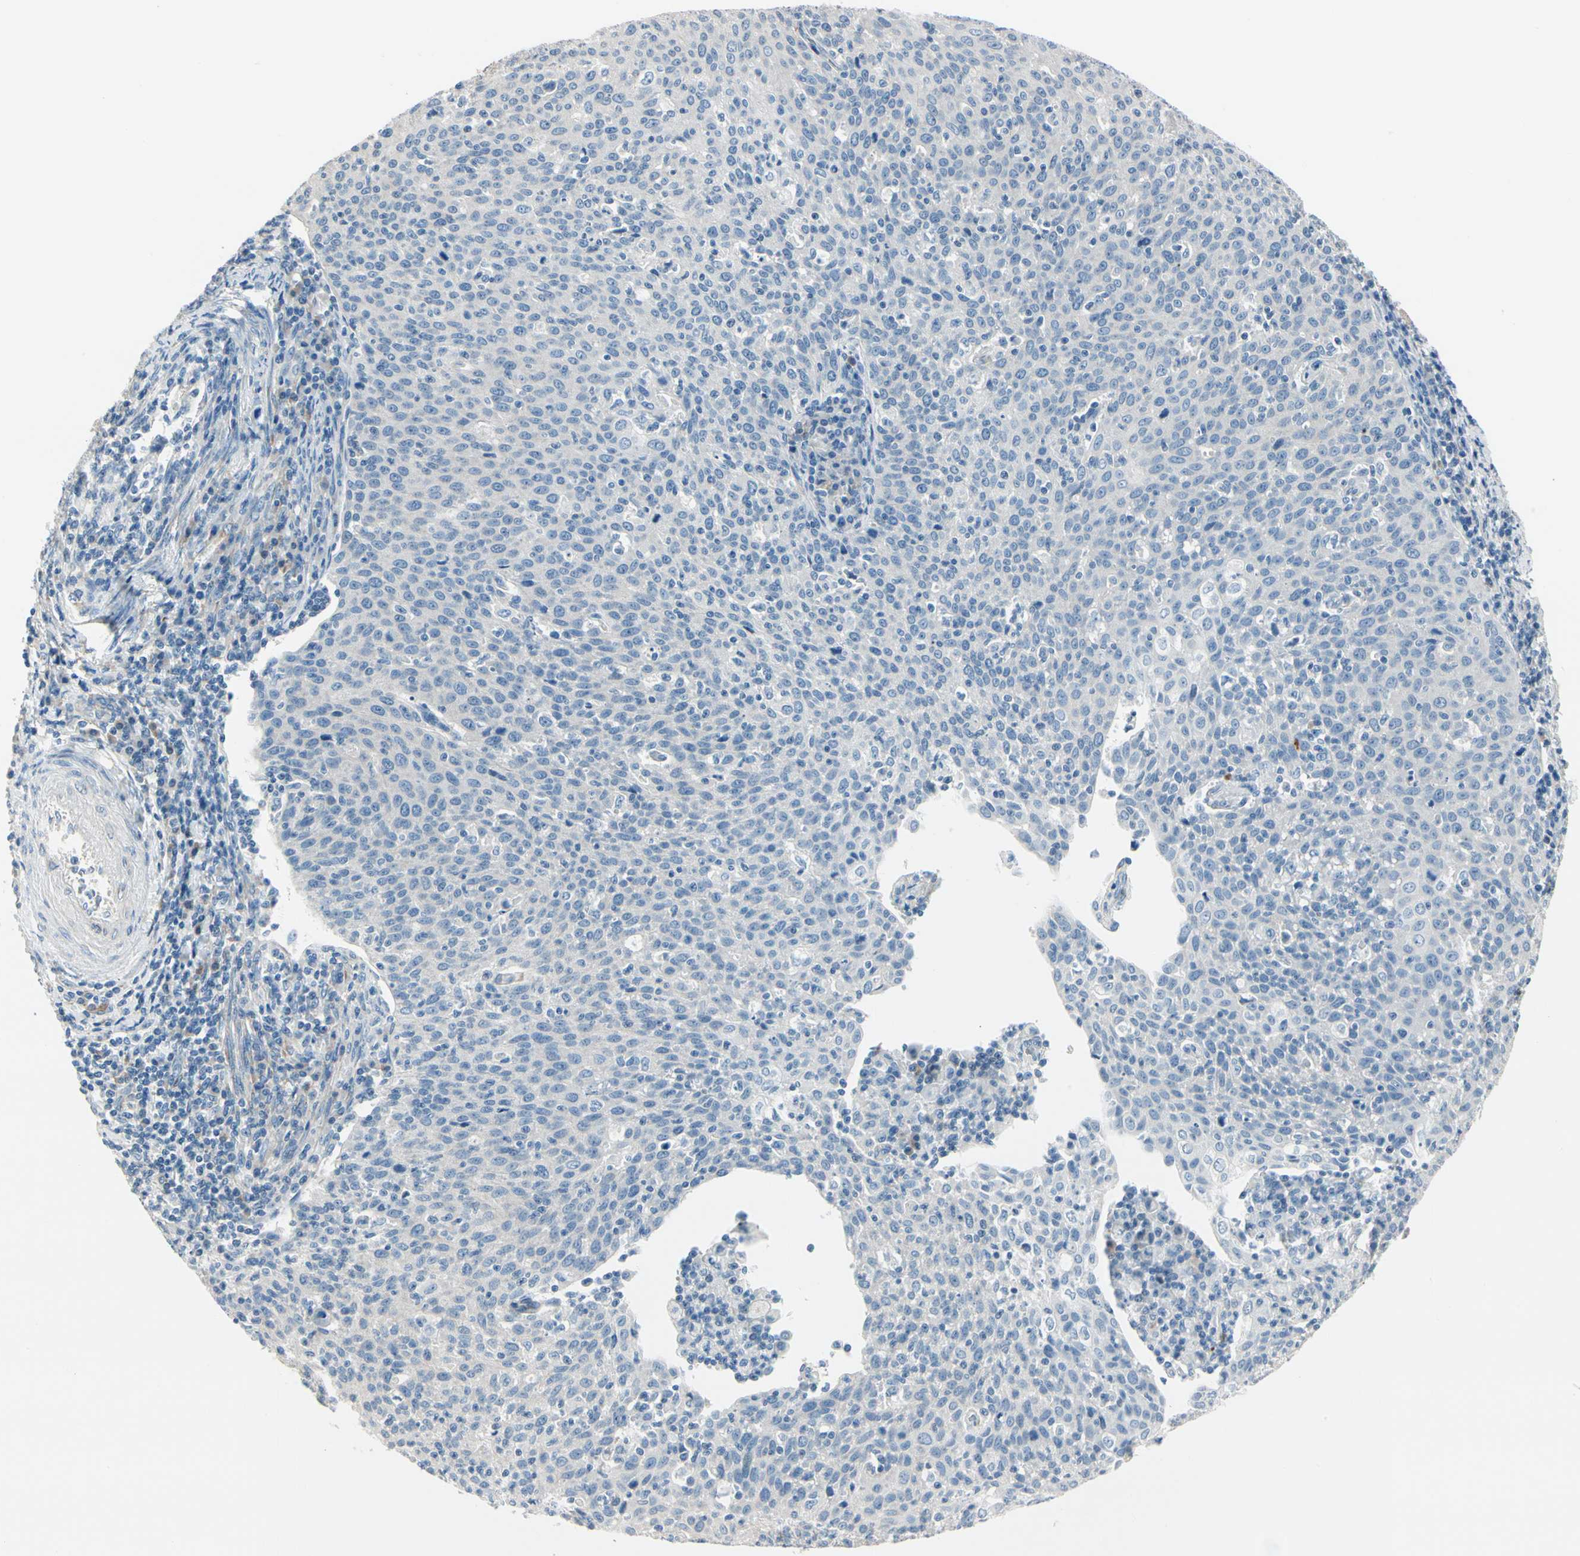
{"staining": {"intensity": "negative", "quantity": "none", "location": "none"}, "tissue": "cervical cancer", "cell_type": "Tumor cells", "image_type": "cancer", "snomed": [{"axis": "morphology", "description": "Squamous cell carcinoma, NOS"}, {"axis": "topography", "description": "Cervix"}], "caption": "Immunohistochemistry of human cervical squamous cell carcinoma demonstrates no positivity in tumor cells. Brightfield microscopy of immunohistochemistry (IHC) stained with DAB (brown) and hematoxylin (blue), captured at high magnification.", "gene": "DUSP12", "patient": {"sex": "female", "age": 38}}